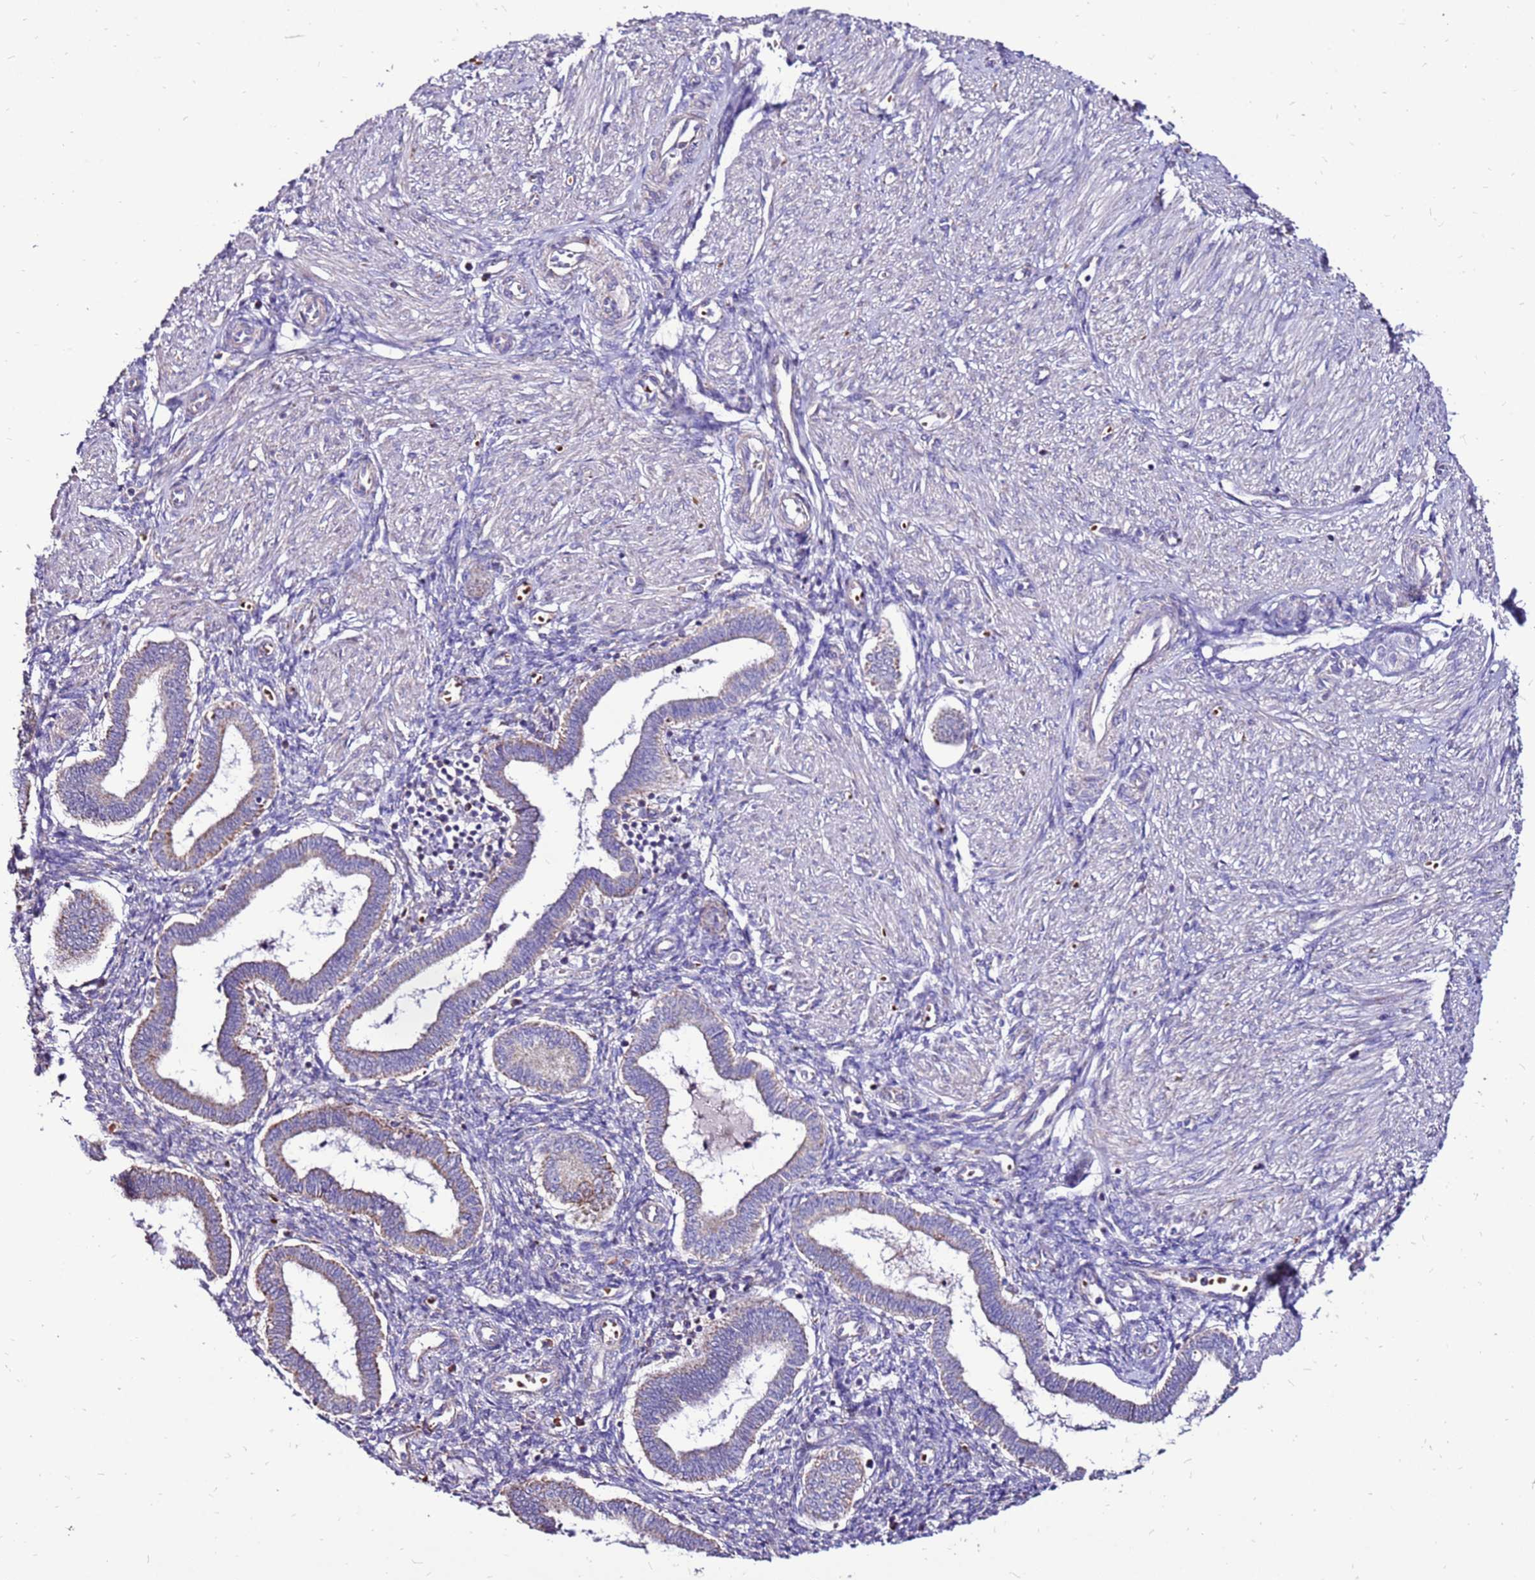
{"staining": {"intensity": "negative", "quantity": "none", "location": "none"}, "tissue": "endometrium", "cell_type": "Cells in endometrial stroma", "image_type": "normal", "snomed": [{"axis": "morphology", "description": "Normal tissue, NOS"}, {"axis": "topography", "description": "Endometrium"}], "caption": "The photomicrograph reveals no significant positivity in cells in endometrial stroma of endometrium.", "gene": "SPSB3", "patient": {"sex": "female", "age": 24}}